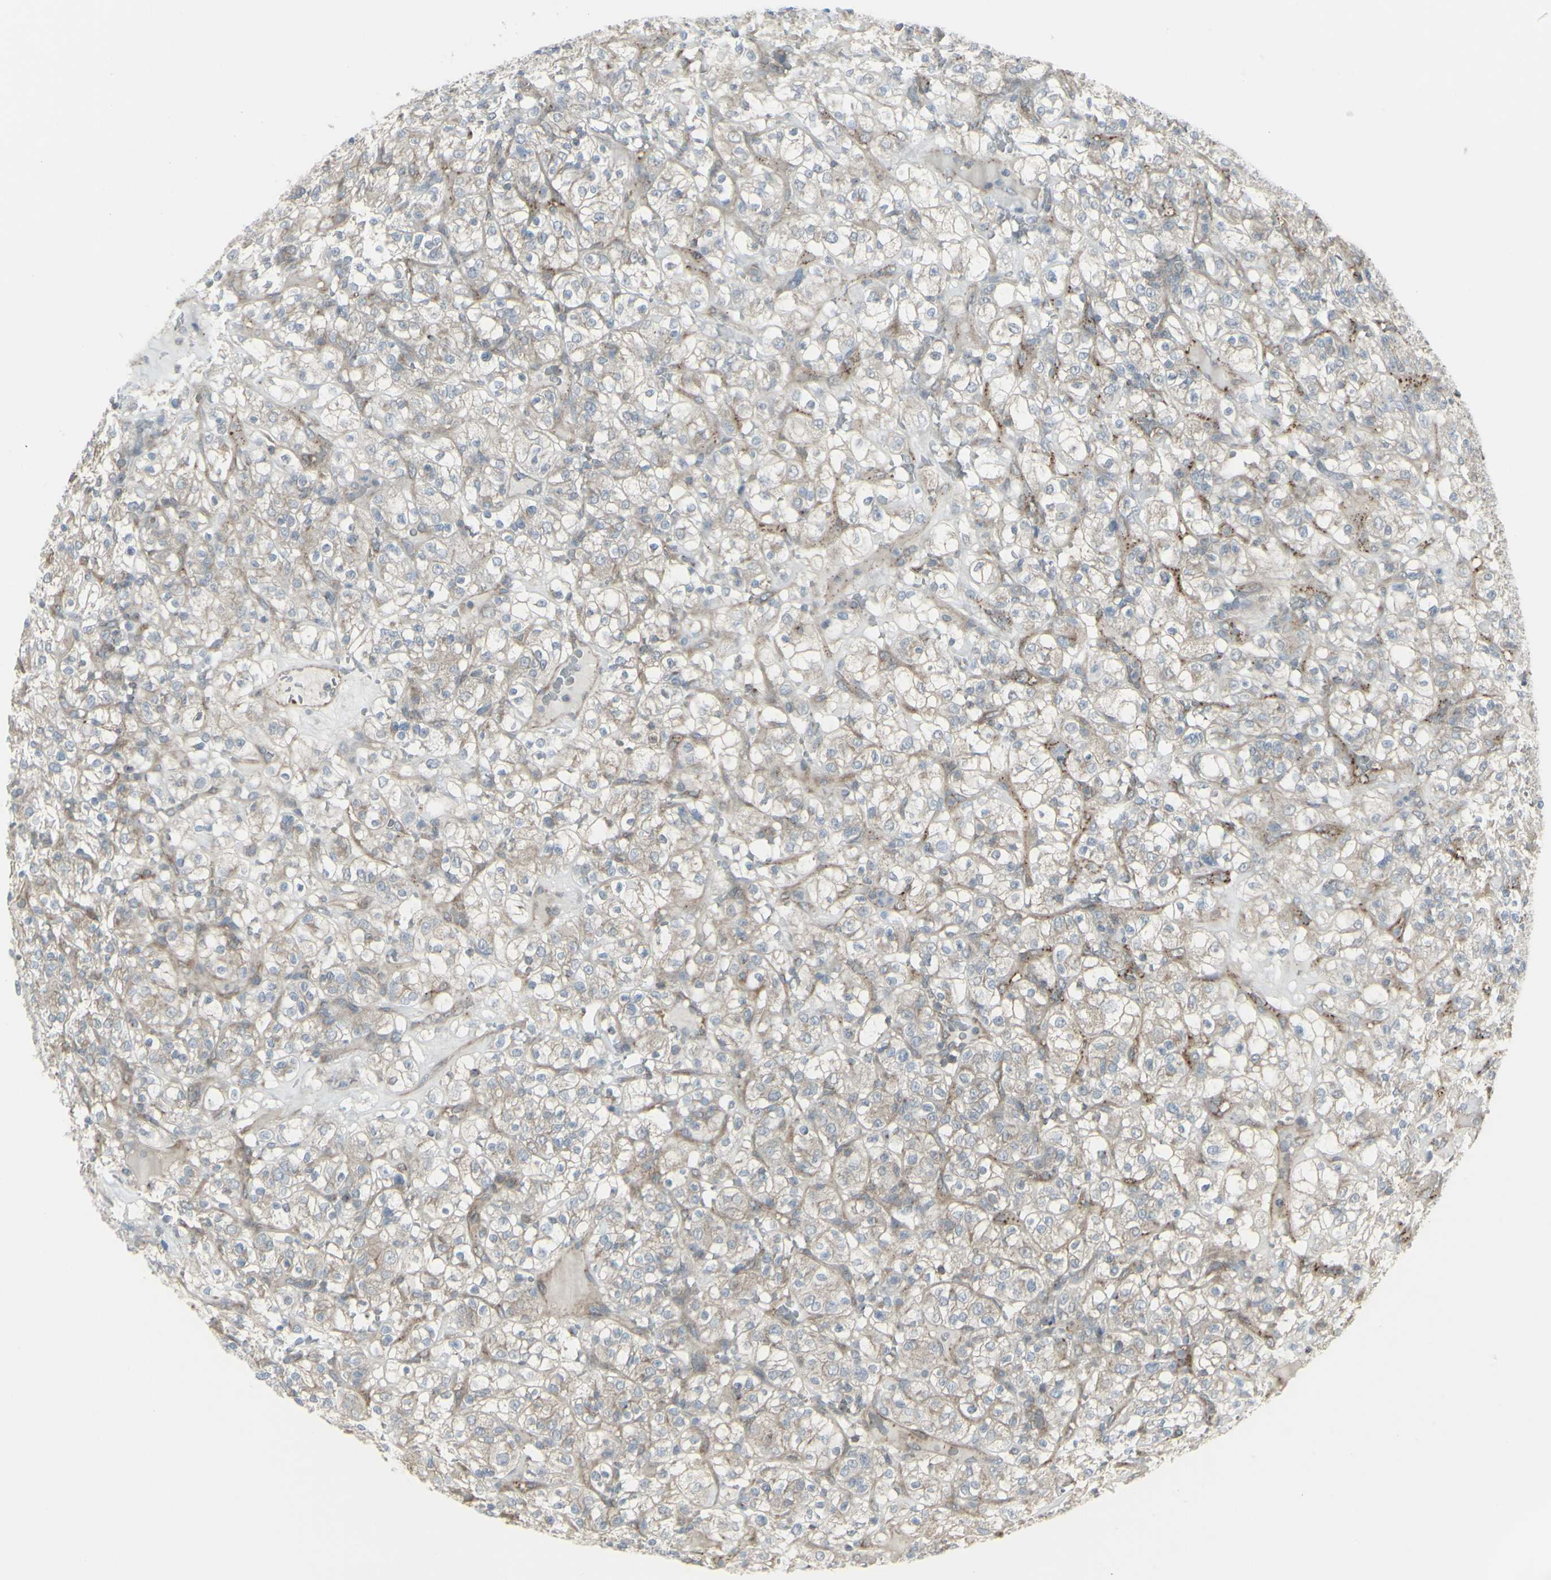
{"staining": {"intensity": "negative", "quantity": "none", "location": "none"}, "tissue": "renal cancer", "cell_type": "Tumor cells", "image_type": "cancer", "snomed": [{"axis": "morphology", "description": "Normal tissue, NOS"}, {"axis": "morphology", "description": "Adenocarcinoma, NOS"}, {"axis": "topography", "description": "Kidney"}], "caption": "Photomicrograph shows no significant protein staining in tumor cells of renal cancer.", "gene": "GALNT6", "patient": {"sex": "female", "age": 72}}